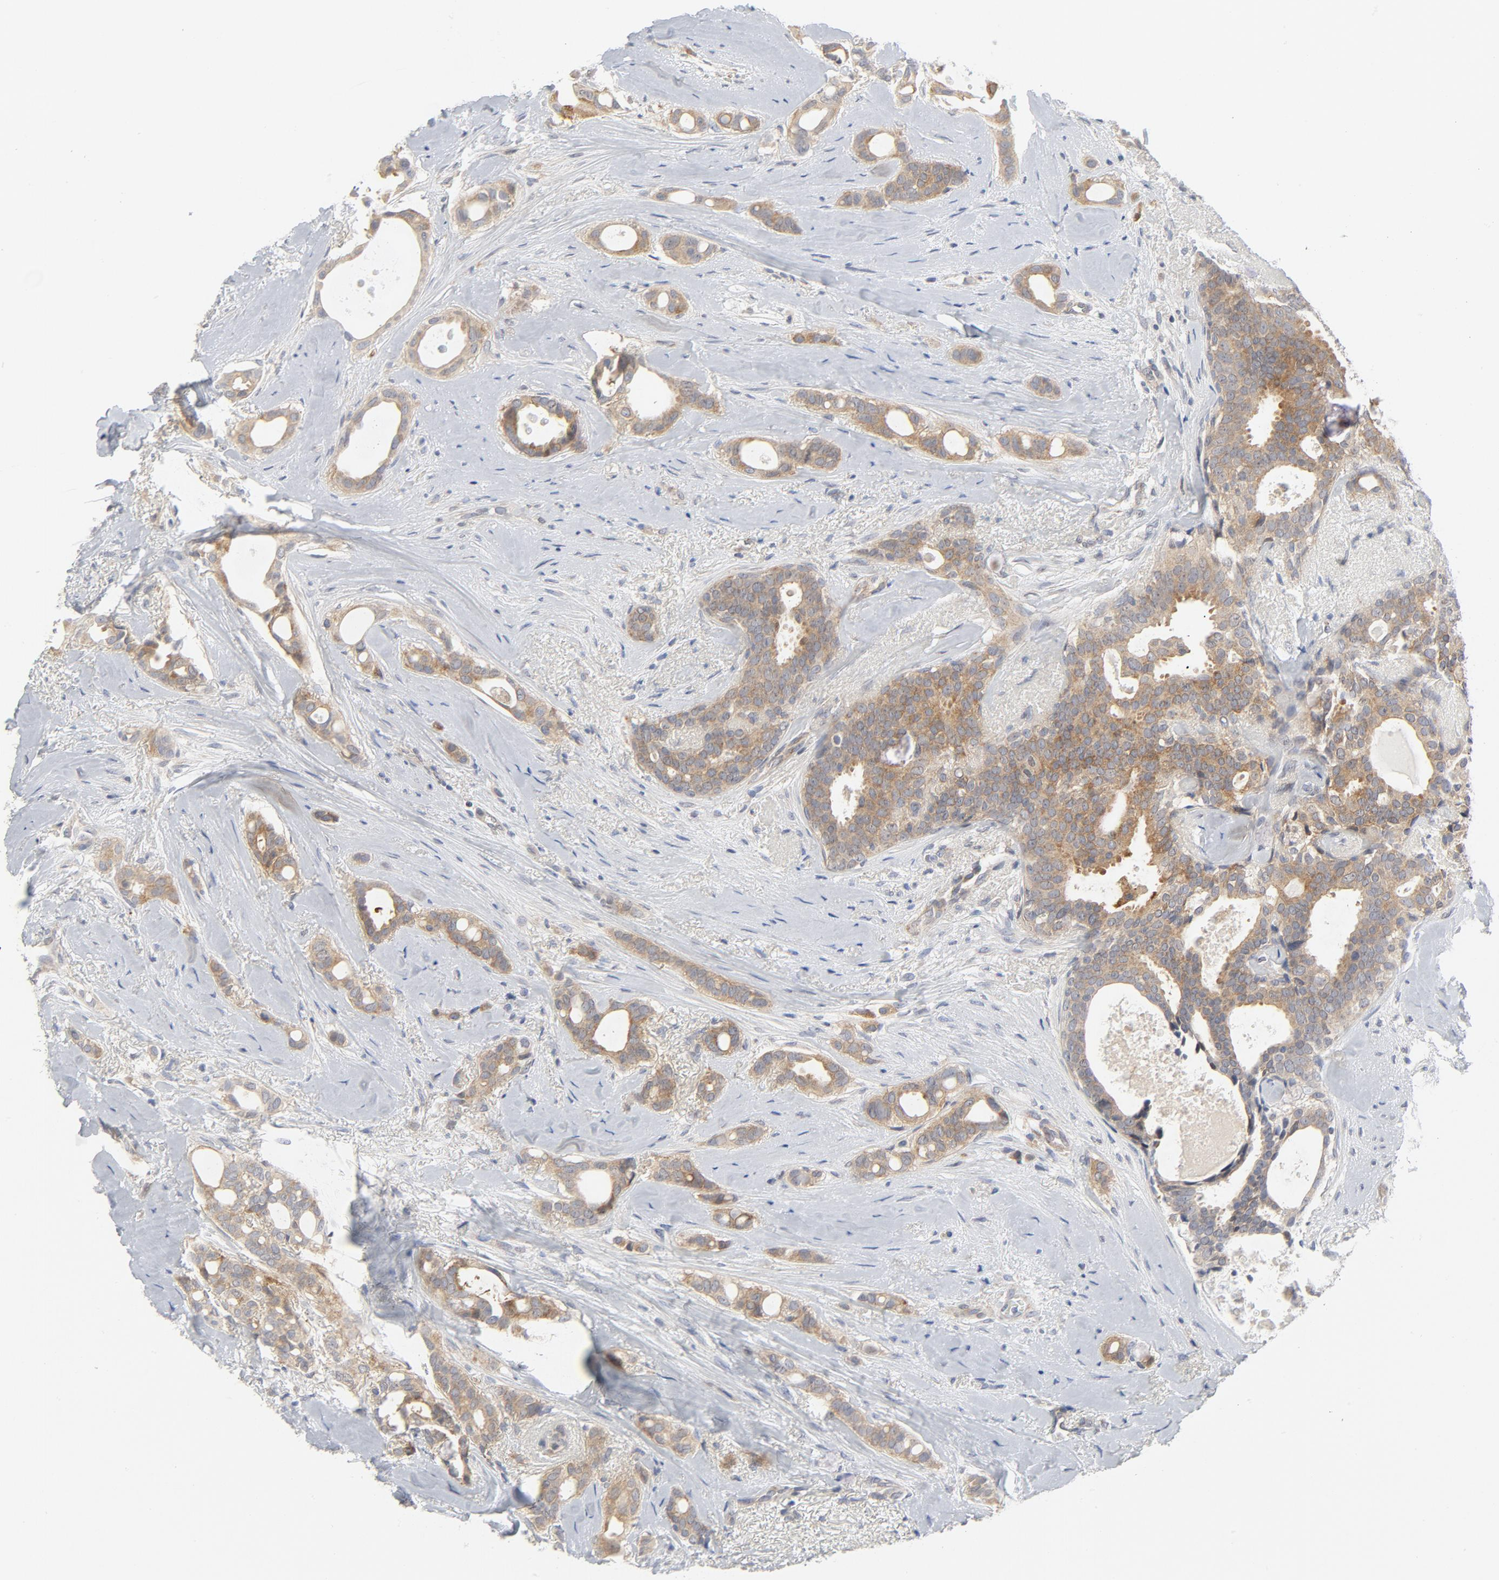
{"staining": {"intensity": "moderate", "quantity": ">75%", "location": "cytoplasmic/membranous"}, "tissue": "breast cancer", "cell_type": "Tumor cells", "image_type": "cancer", "snomed": [{"axis": "morphology", "description": "Duct carcinoma"}, {"axis": "topography", "description": "Breast"}], "caption": "About >75% of tumor cells in breast invasive ductal carcinoma reveal moderate cytoplasmic/membranous protein staining as visualized by brown immunohistochemical staining.", "gene": "BAD", "patient": {"sex": "female", "age": 54}}